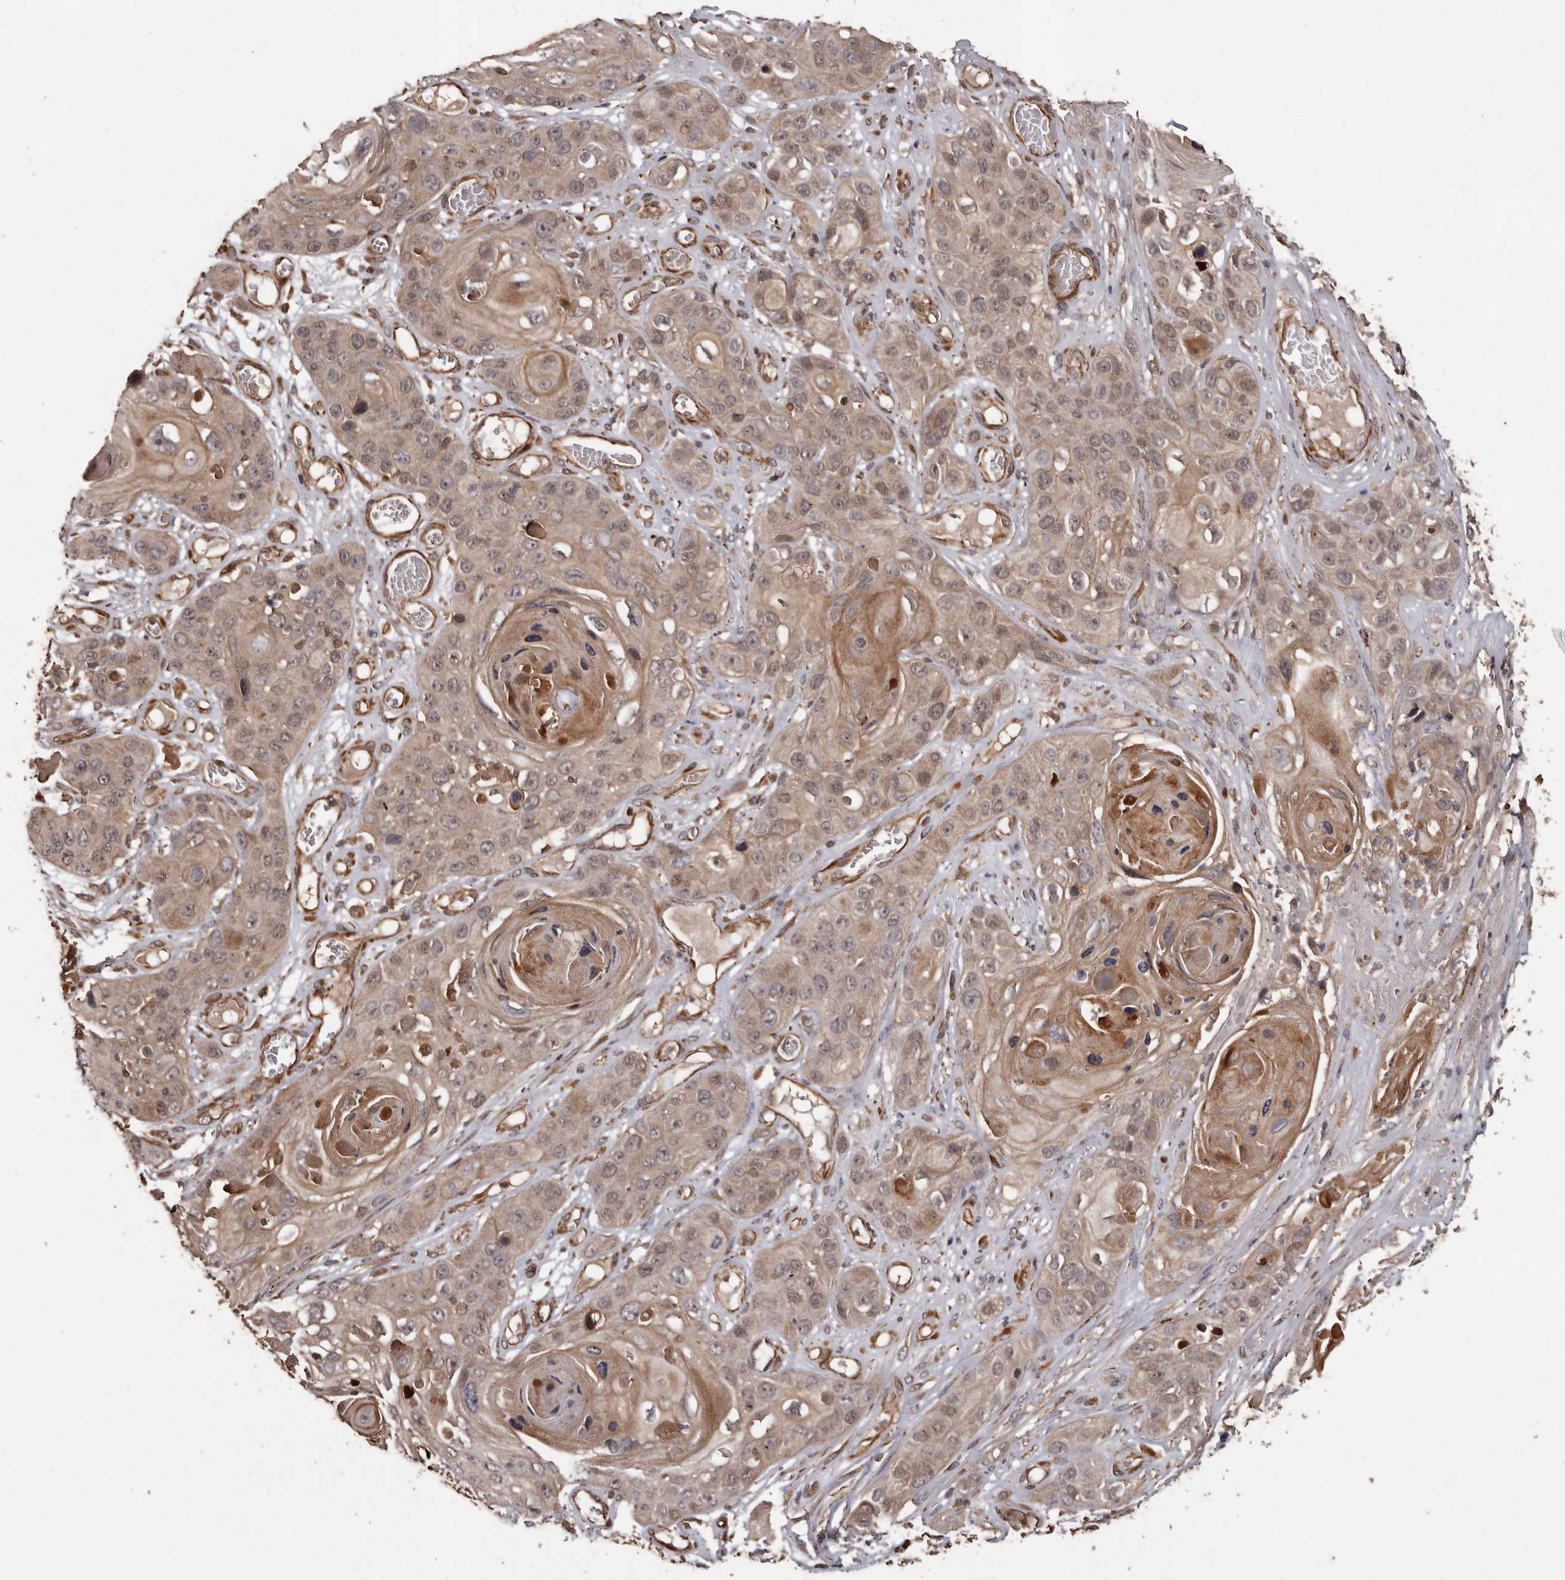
{"staining": {"intensity": "weak", "quantity": ">75%", "location": "cytoplasmic/membranous,nuclear"}, "tissue": "skin cancer", "cell_type": "Tumor cells", "image_type": "cancer", "snomed": [{"axis": "morphology", "description": "Squamous cell carcinoma, NOS"}, {"axis": "topography", "description": "Skin"}], "caption": "Approximately >75% of tumor cells in human skin cancer reveal weak cytoplasmic/membranous and nuclear protein expression as visualized by brown immunohistochemical staining.", "gene": "BRAT1", "patient": {"sex": "male", "age": 55}}